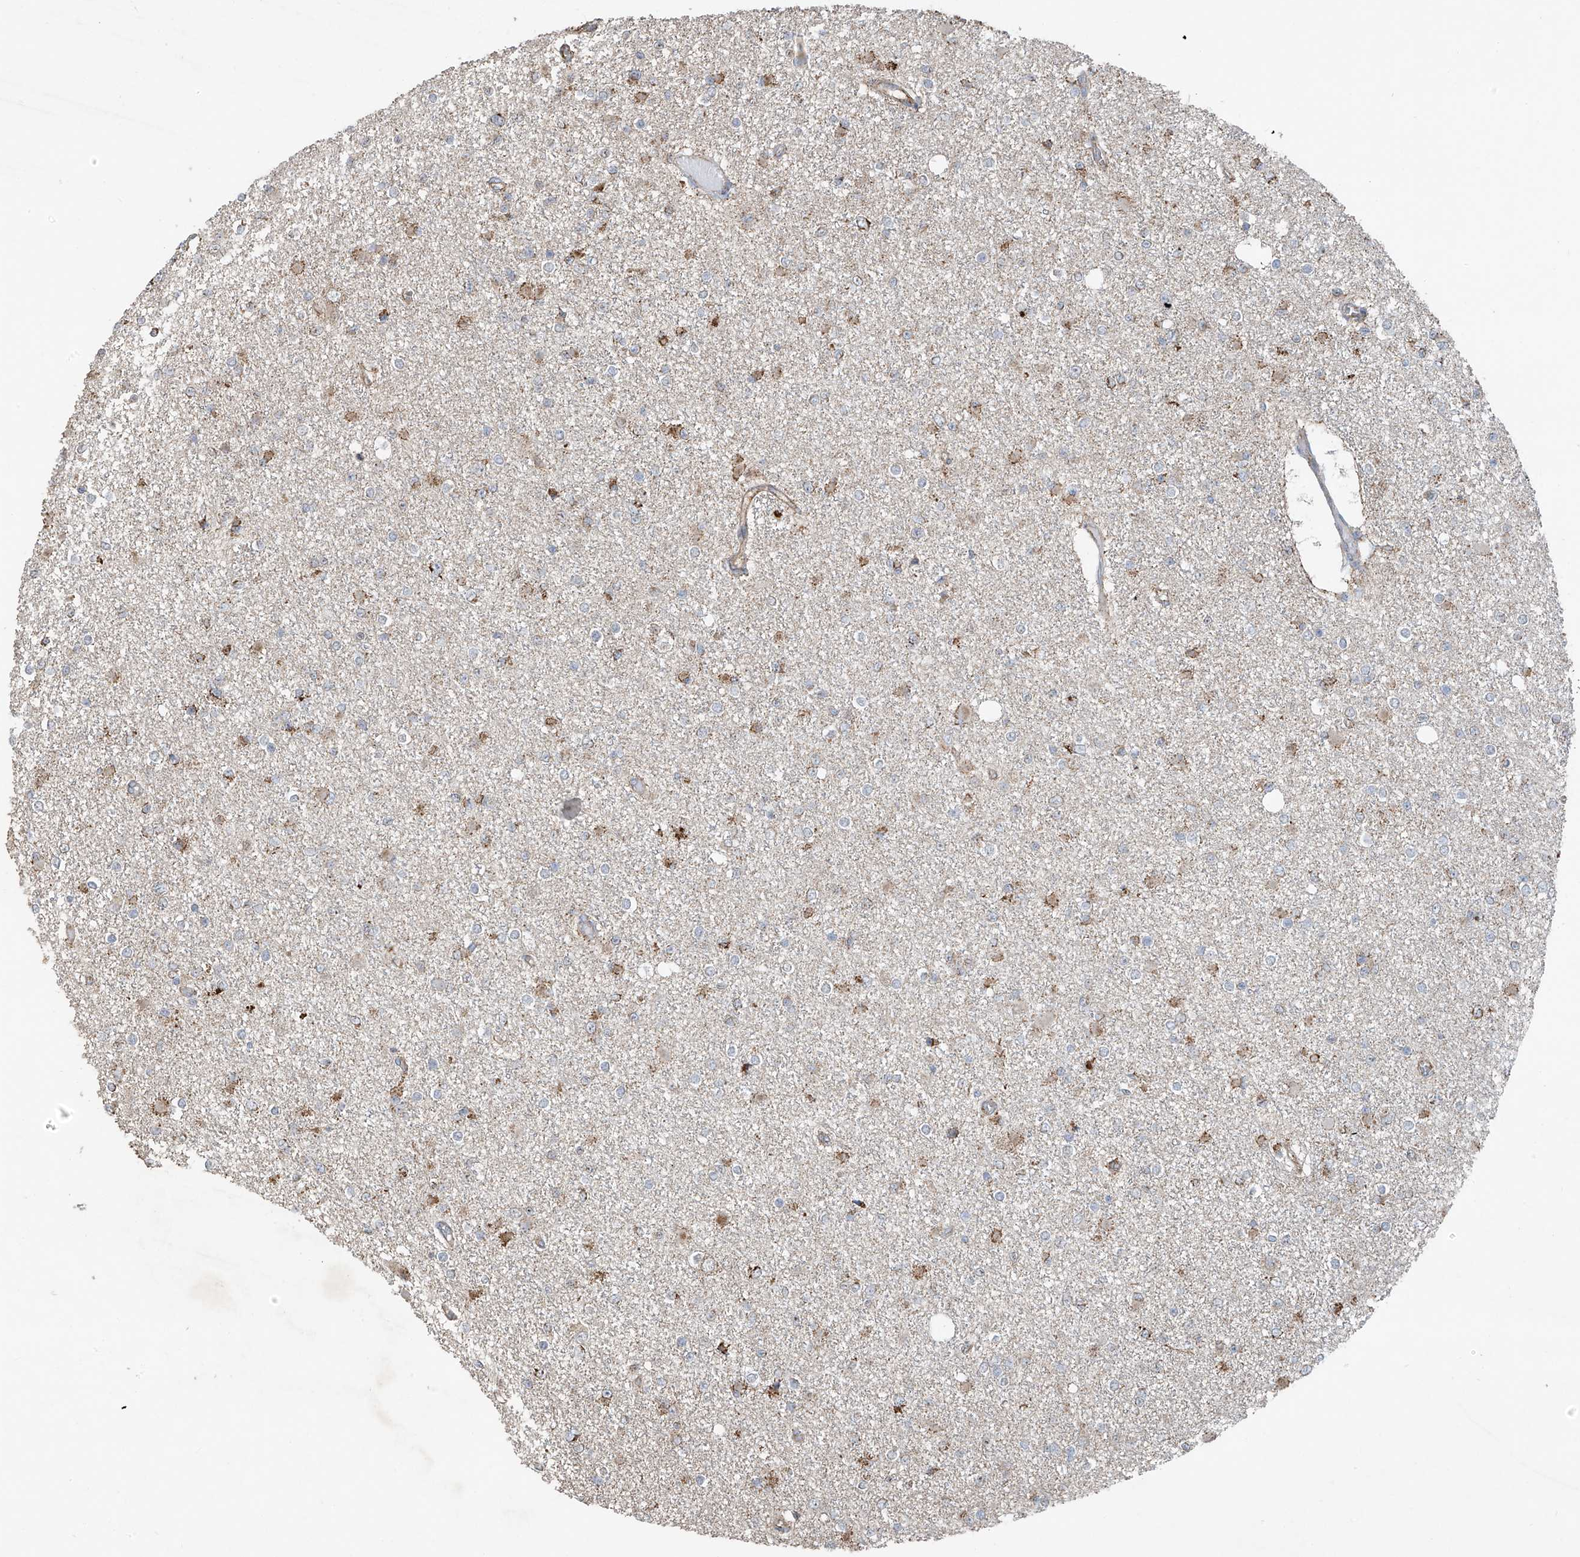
{"staining": {"intensity": "moderate", "quantity": "<25%", "location": "cytoplasmic/membranous"}, "tissue": "glioma", "cell_type": "Tumor cells", "image_type": "cancer", "snomed": [{"axis": "morphology", "description": "Glioma, malignant, Low grade"}, {"axis": "topography", "description": "Brain"}], "caption": "Tumor cells display low levels of moderate cytoplasmic/membranous positivity in approximately <25% of cells in human malignant low-grade glioma. The protein is stained brown, and the nuclei are stained in blue (DAB IHC with brightfield microscopy, high magnification).", "gene": "UQCC1", "patient": {"sex": "female", "age": 22}}